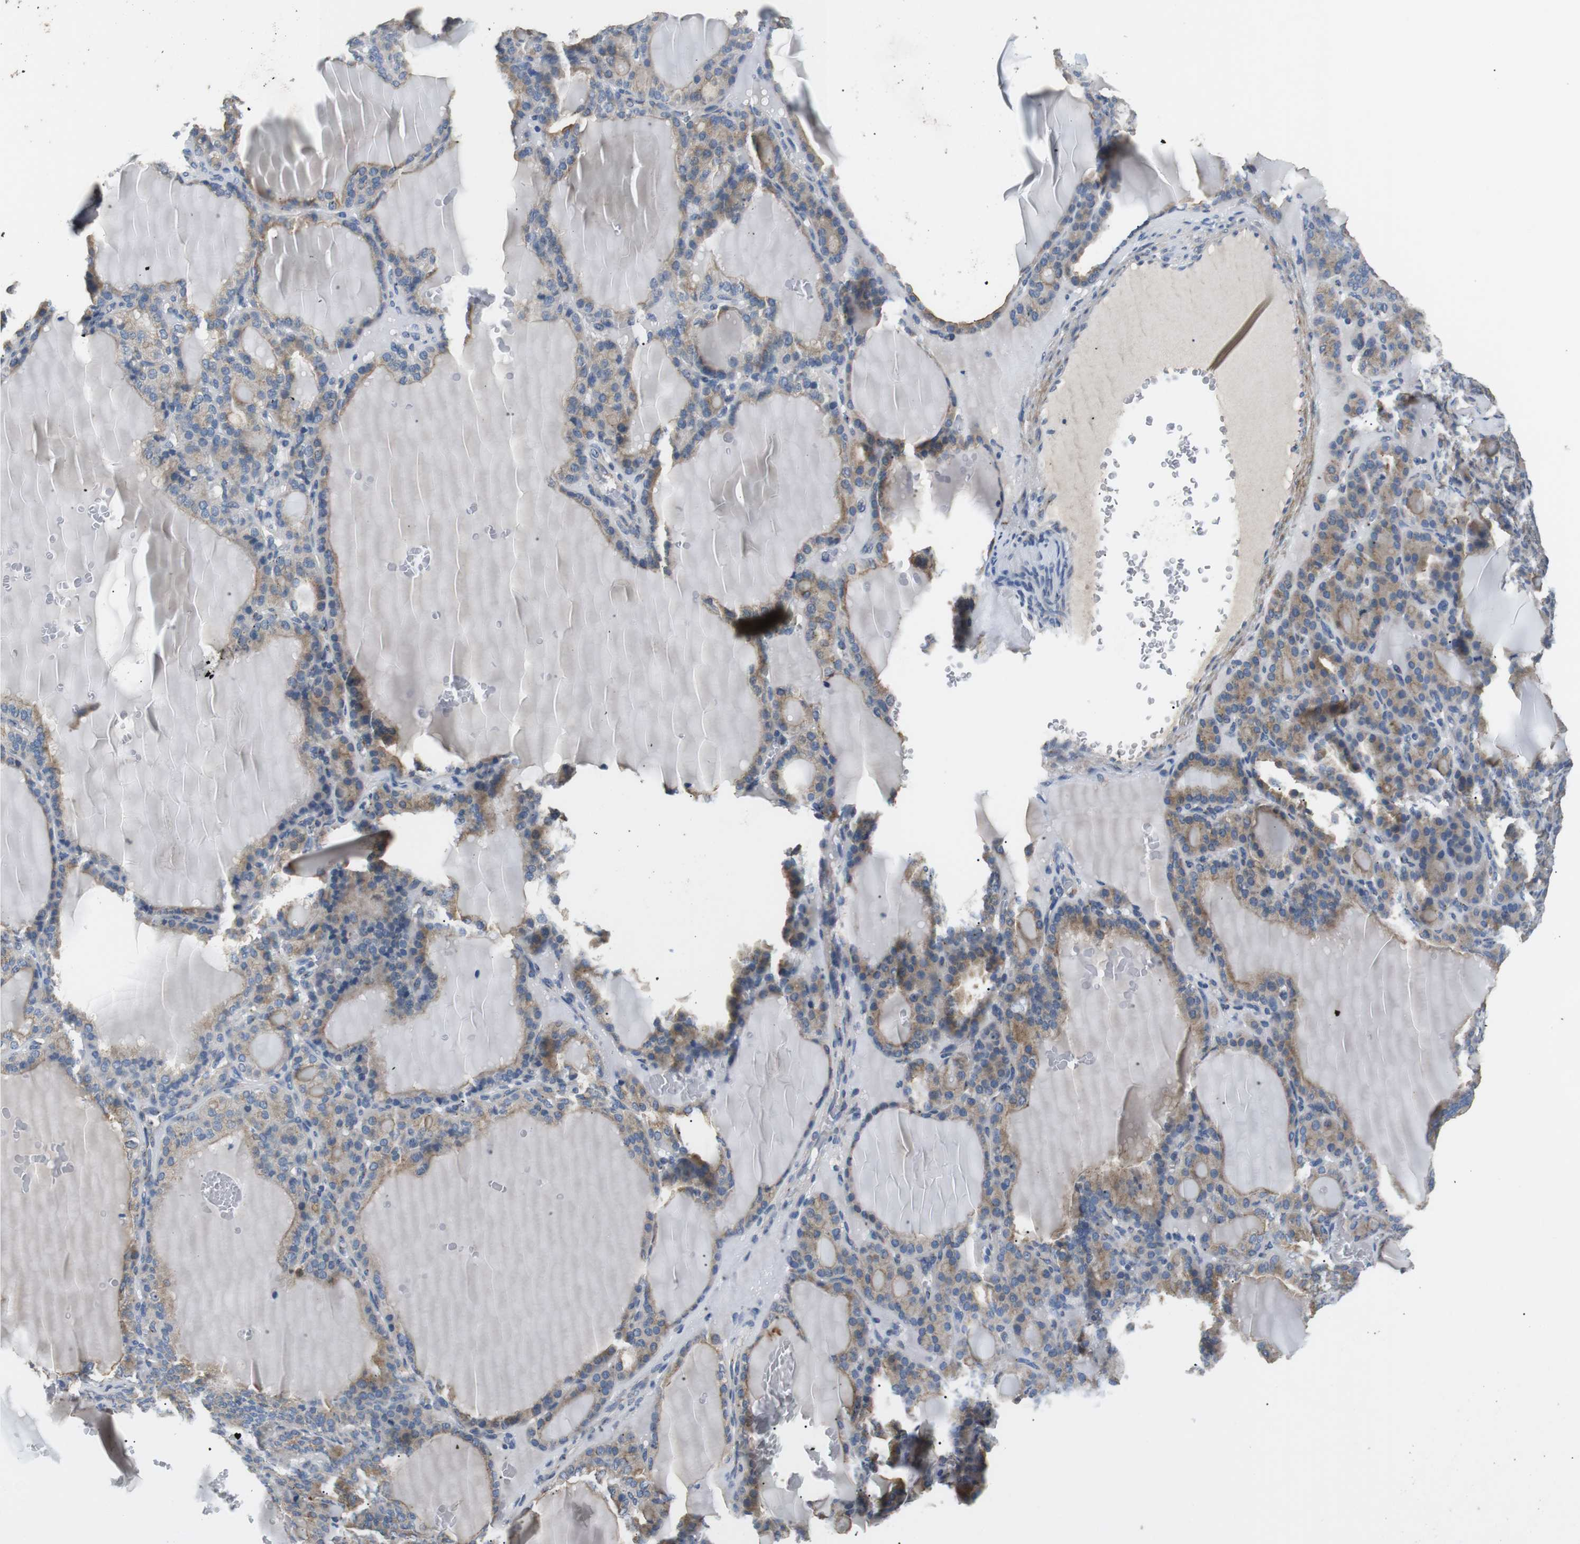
{"staining": {"intensity": "moderate", "quantity": ">75%", "location": "cytoplasmic/membranous"}, "tissue": "thyroid gland", "cell_type": "Glandular cells", "image_type": "normal", "snomed": [{"axis": "morphology", "description": "Normal tissue, NOS"}, {"axis": "topography", "description": "Thyroid gland"}], "caption": "A photomicrograph of thyroid gland stained for a protein reveals moderate cytoplasmic/membranous brown staining in glandular cells. The staining was performed using DAB (3,3'-diaminobenzidine) to visualize the protein expression in brown, while the nuclei were stained in blue with hematoxylin (Magnification: 20x).", "gene": "UNC5CL", "patient": {"sex": "female", "age": 28}}